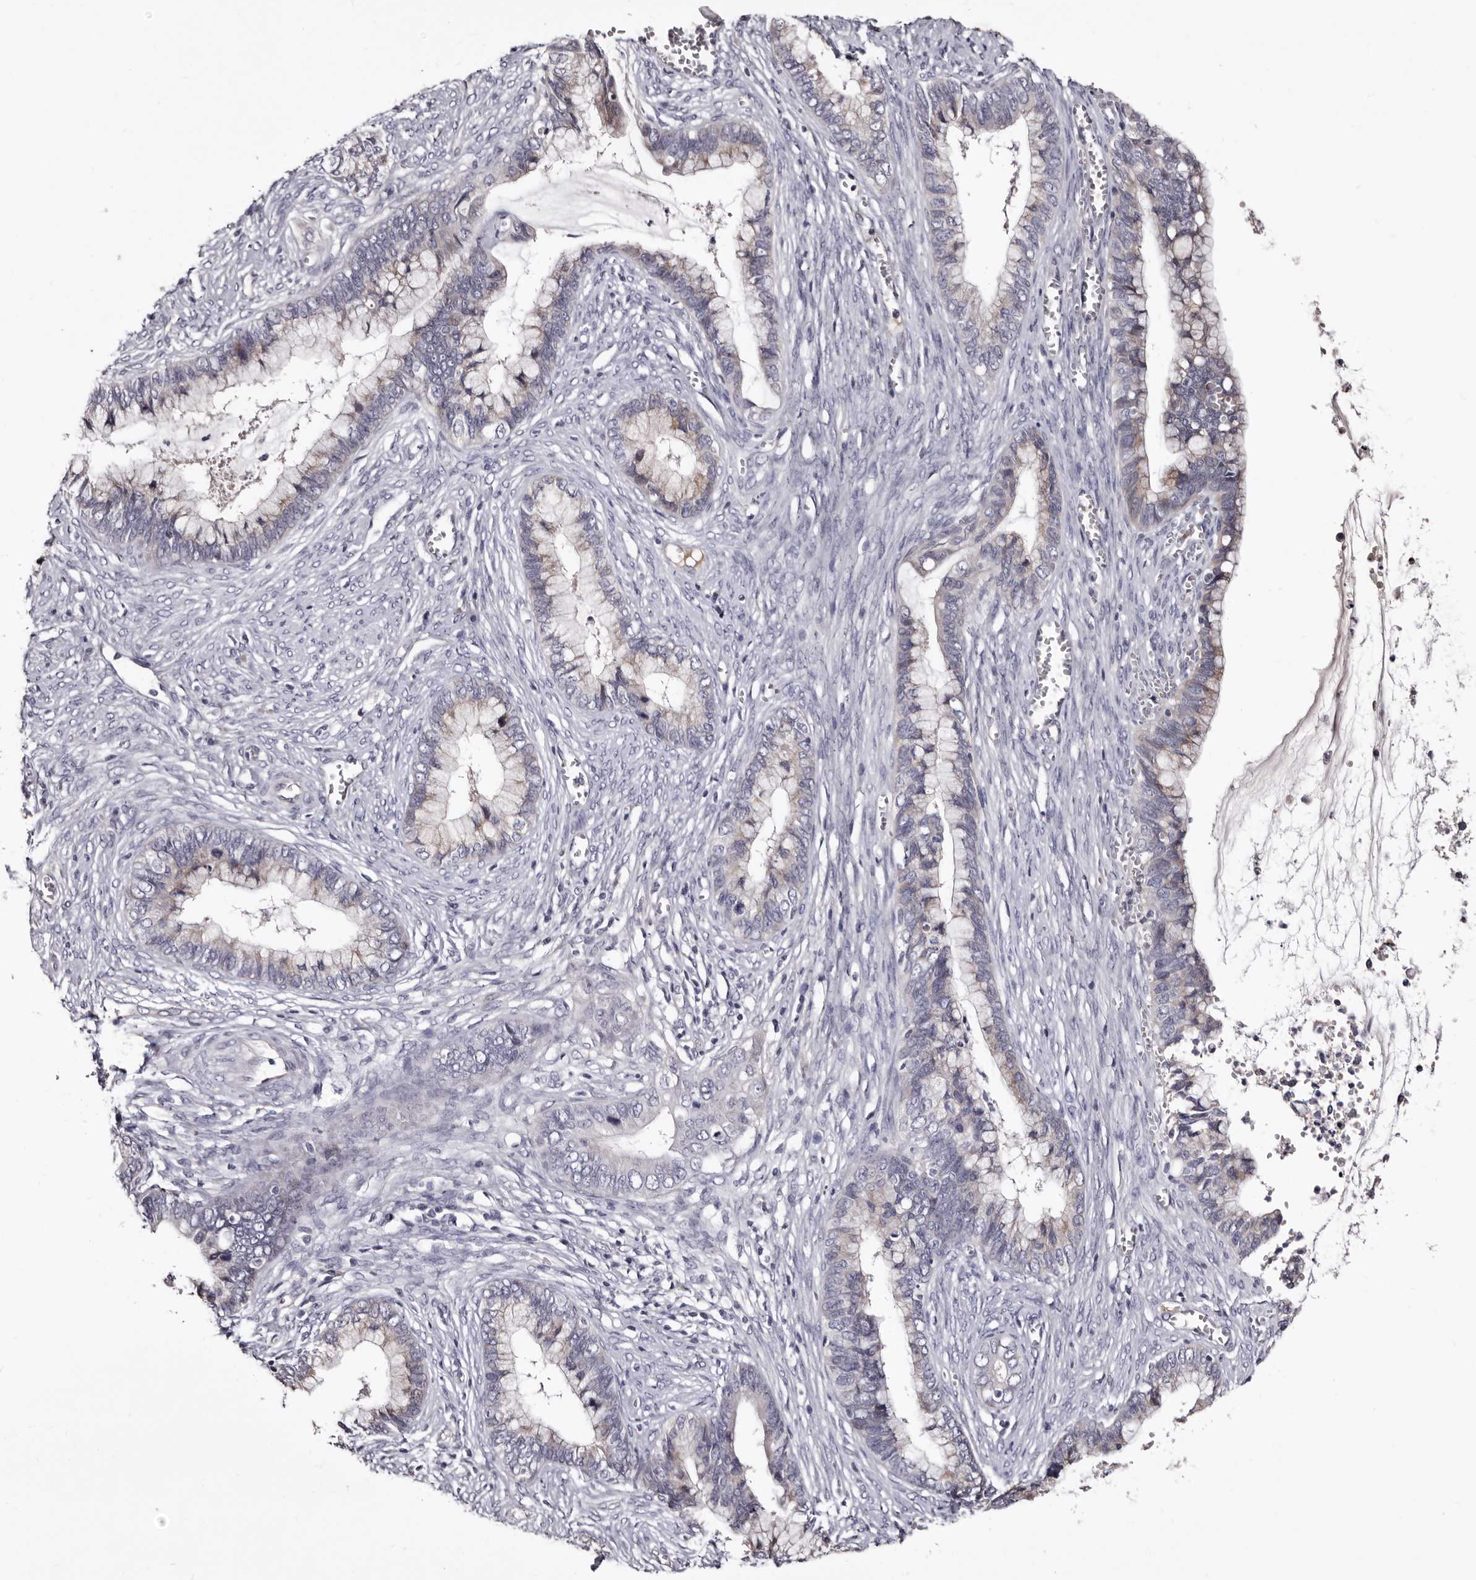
{"staining": {"intensity": "weak", "quantity": "<25%", "location": "cytoplasmic/membranous"}, "tissue": "cervical cancer", "cell_type": "Tumor cells", "image_type": "cancer", "snomed": [{"axis": "morphology", "description": "Adenocarcinoma, NOS"}, {"axis": "topography", "description": "Cervix"}], "caption": "Tumor cells show no significant positivity in adenocarcinoma (cervical).", "gene": "BPGM", "patient": {"sex": "female", "age": 44}}